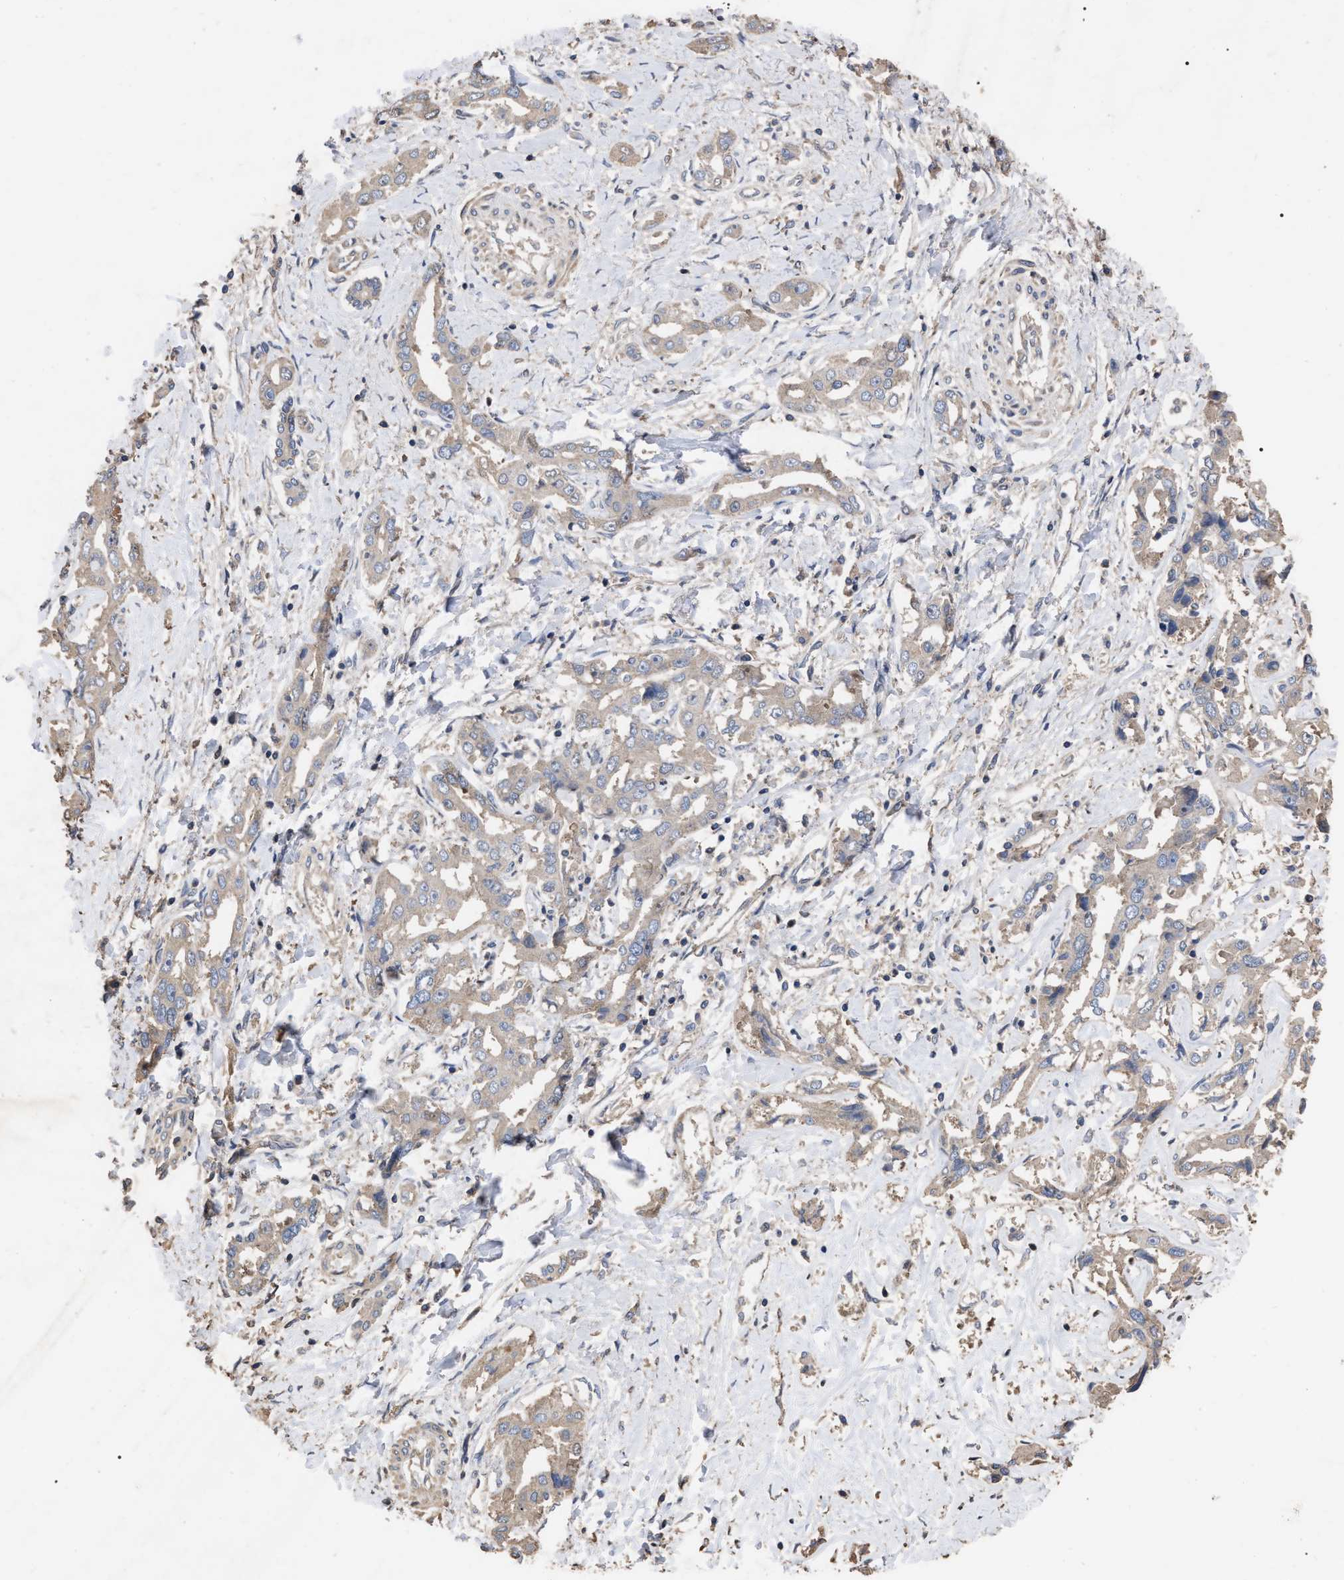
{"staining": {"intensity": "weak", "quantity": "25%-75%", "location": "cytoplasmic/membranous"}, "tissue": "liver cancer", "cell_type": "Tumor cells", "image_type": "cancer", "snomed": [{"axis": "morphology", "description": "Cholangiocarcinoma"}, {"axis": "topography", "description": "Liver"}], "caption": "Approximately 25%-75% of tumor cells in human liver cancer show weak cytoplasmic/membranous protein expression as visualized by brown immunohistochemical staining.", "gene": "BTN2A1", "patient": {"sex": "male", "age": 59}}